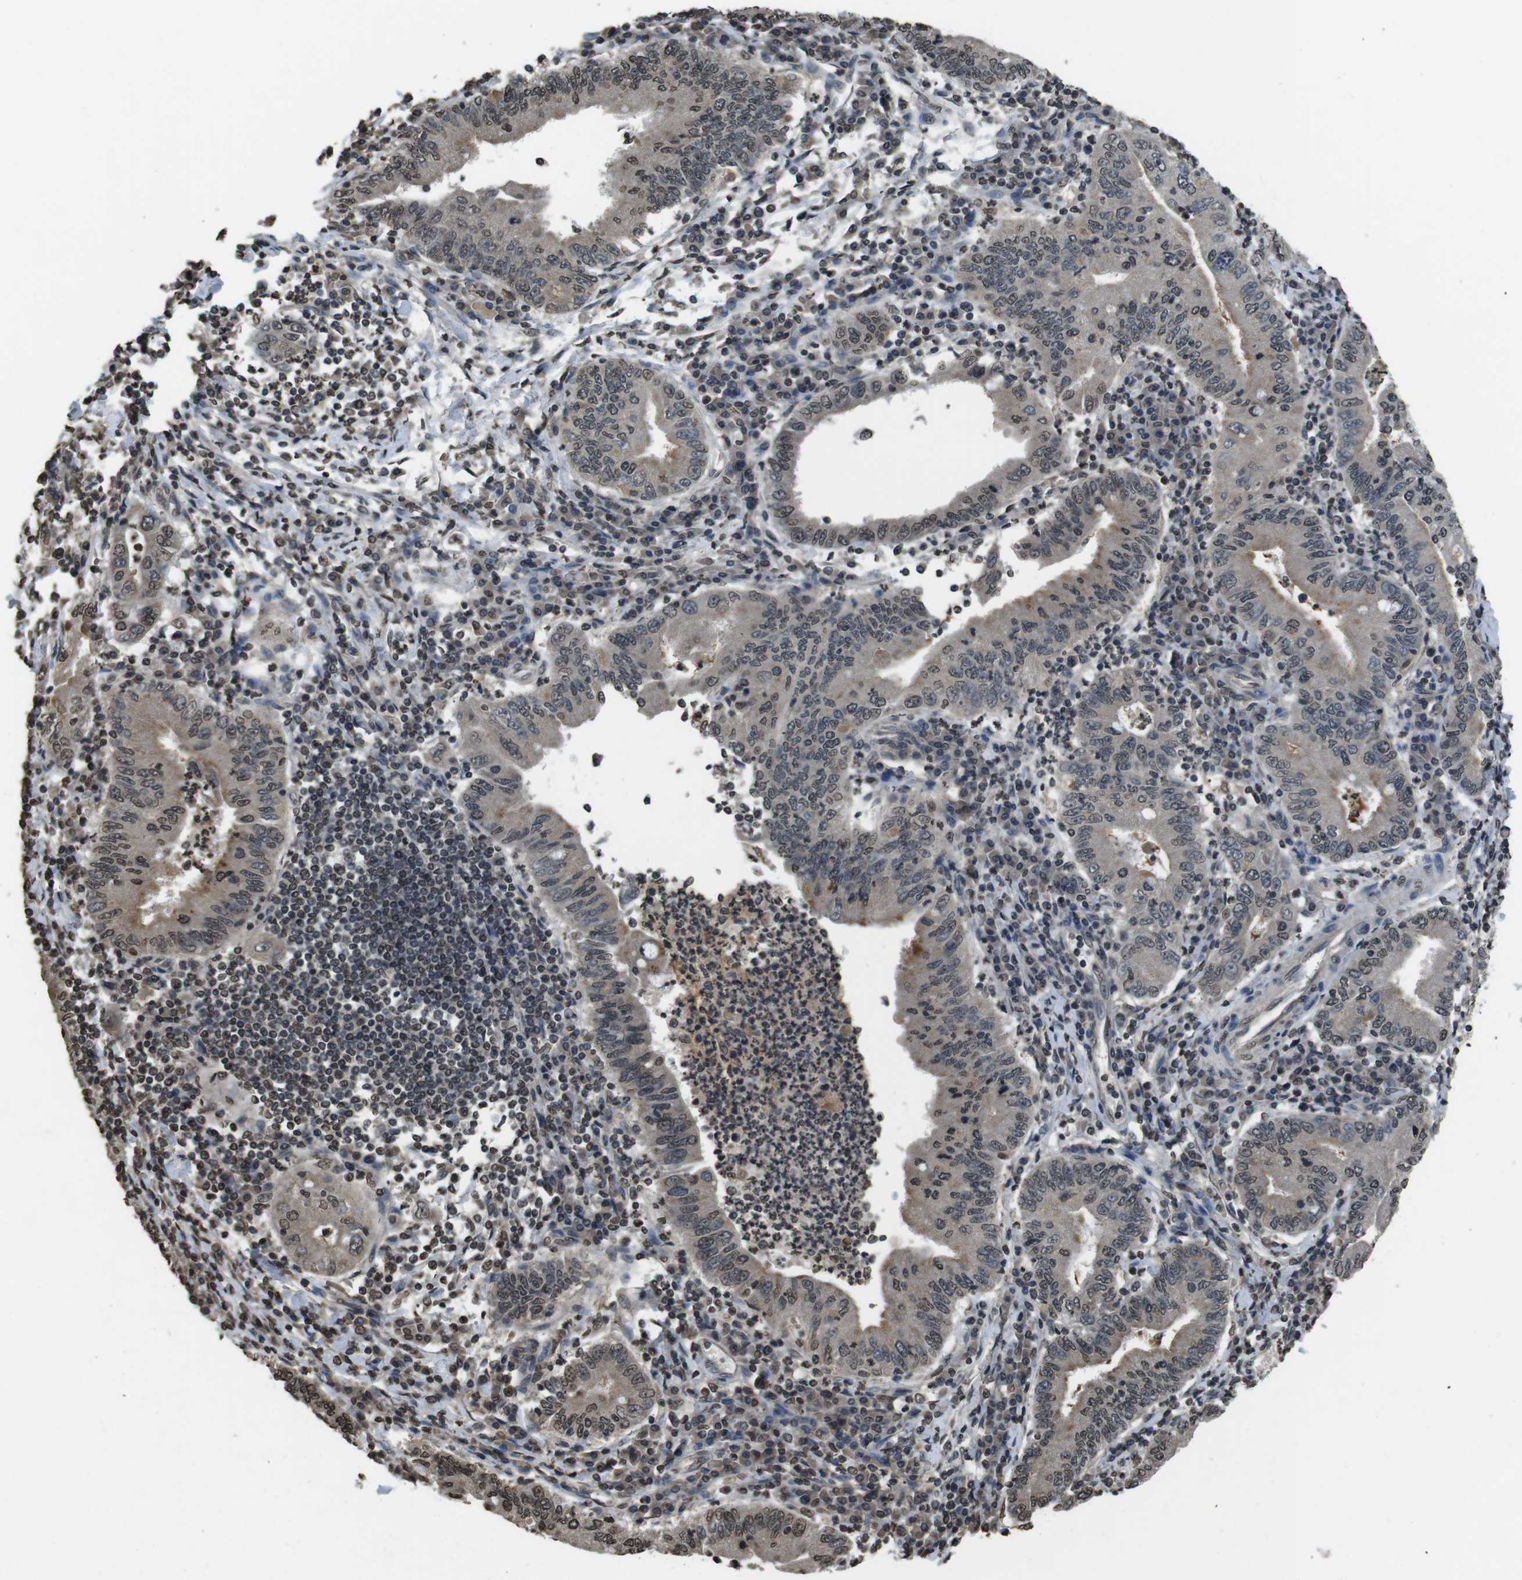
{"staining": {"intensity": "moderate", "quantity": "<25%", "location": "nuclear"}, "tissue": "stomach cancer", "cell_type": "Tumor cells", "image_type": "cancer", "snomed": [{"axis": "morphology", "description": "Normal tissue, NOS"}, {"axis": "morphology", "description": "Adenocarcinoma, NOS"}, {"axis": "topography", "description": "Esophagus"}, {"axis": "topography", "description": "Stomach, upper"}, {"axis": "topography", "description": "Peripheral nerve tissue"}], "caption": "A high-resolution image shows immunohistochemistry staining of stomach cancer (adenocarcinoma), which displays moderate nuclear expression in about <25% of tumor cells.", "gene": "MAF", "patient": {"sex": "male", "age": 62}}